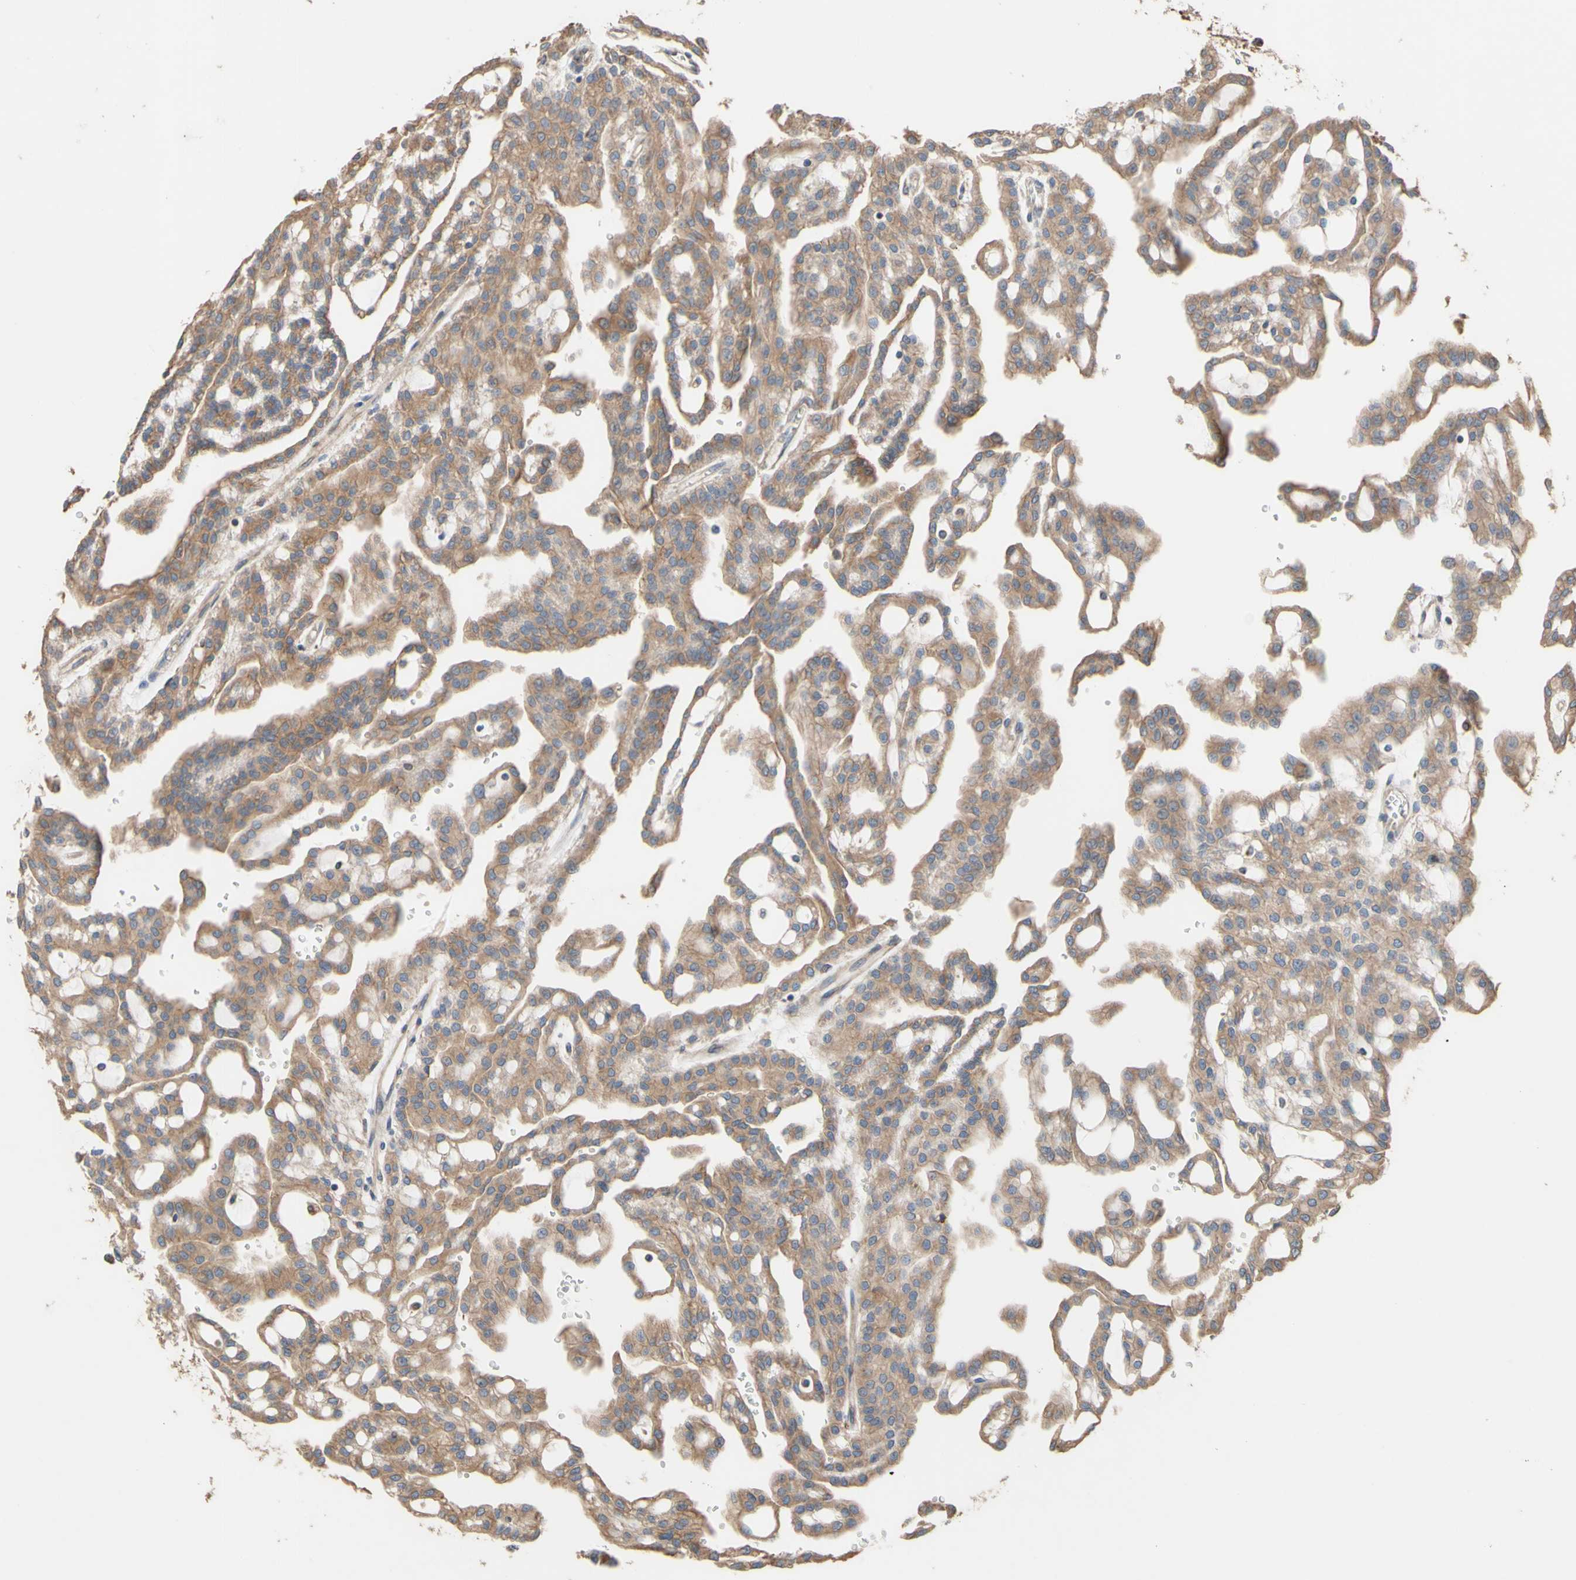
{"staining": {"intensity": "moderate", "quantity": ">75%", "location": "cytoplasmic/membranous"}, "tissue": "renal cancer", "cell_type": "Tumor cells", "image_type": "cancer", "snomed": [{"axis": "morphology", "description": "Adenocarcinoma, NOS"}, {"axis": "topography", "description": "Kidney"}], "caption": "Renal cancer tissue shows moderate cytoplasmic/membranous staining in about >75% of tumor cells, visualized by immunohistochemistry. Using DAB (3,3'-diaminobenzidine) (brown) and hematoxylin (blue) stains, captured at high magnification using brightfield microscopy.", "gene": "NECTIN3", "patient": {"sex": "male", "age": 63}}